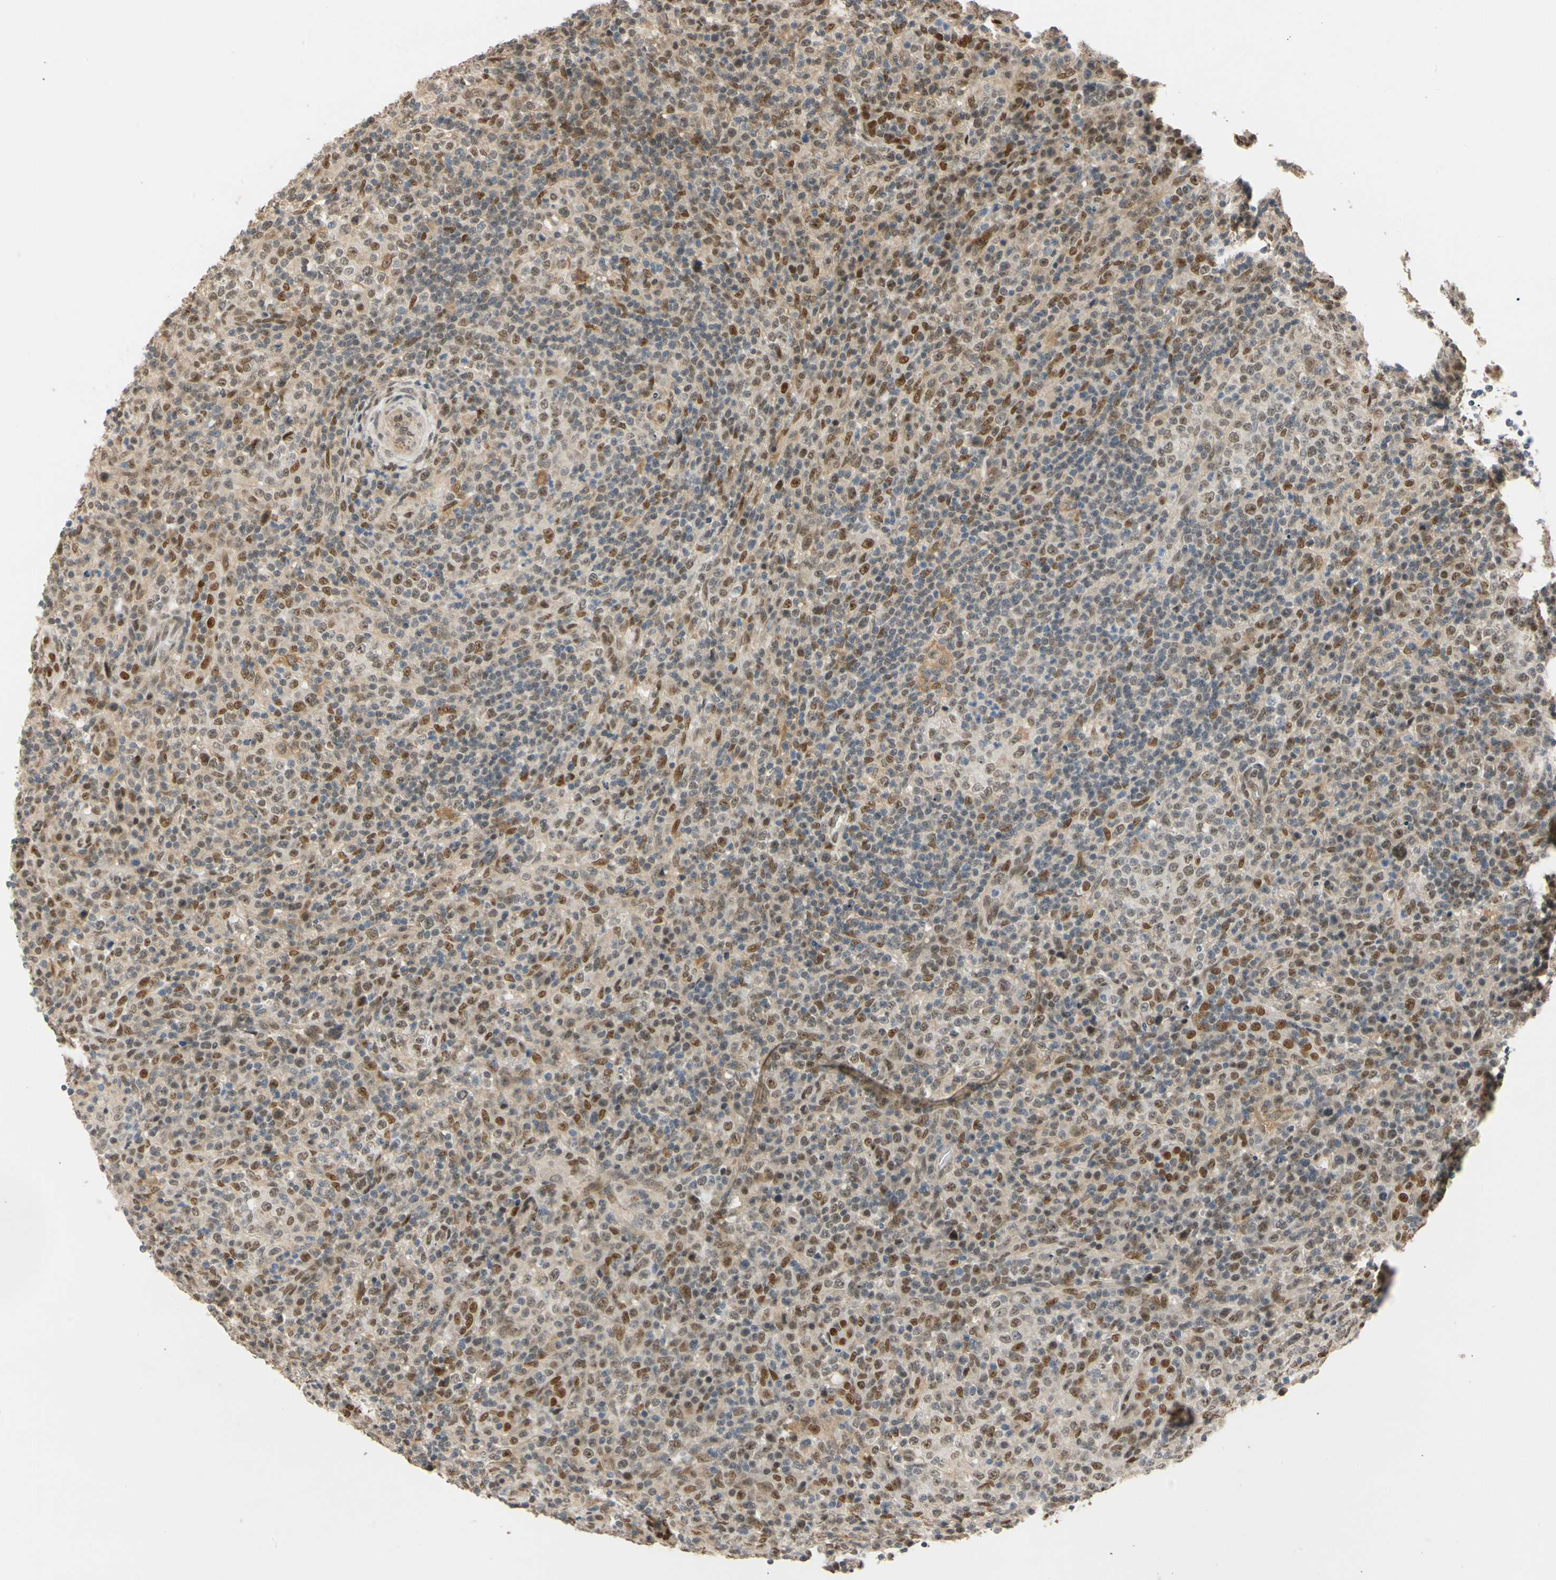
{"staining": {"intensity": "moderate", "quantity": "25%-75%", "location": "cytoplasmic/membranous,nuclear"}, "tissue": "lymphoma", "cell_type": "Tumor cells", "image_type": "cancer", "snomed": [{"axis": "morphology", "description": "Malignant lymphoma, non-Hodgkin's type, High grade"}, {"axis": "topography", "description": "Lymph node"}], "caption": "Human lymphoma stained for a protein (brown) reveals moderate cytoplasmic/membranous and nuclear positive expression in about 25%-75% of tumor cells.", "gene": "RIOX2", "patient": {"sex": "female", "age": 76}}